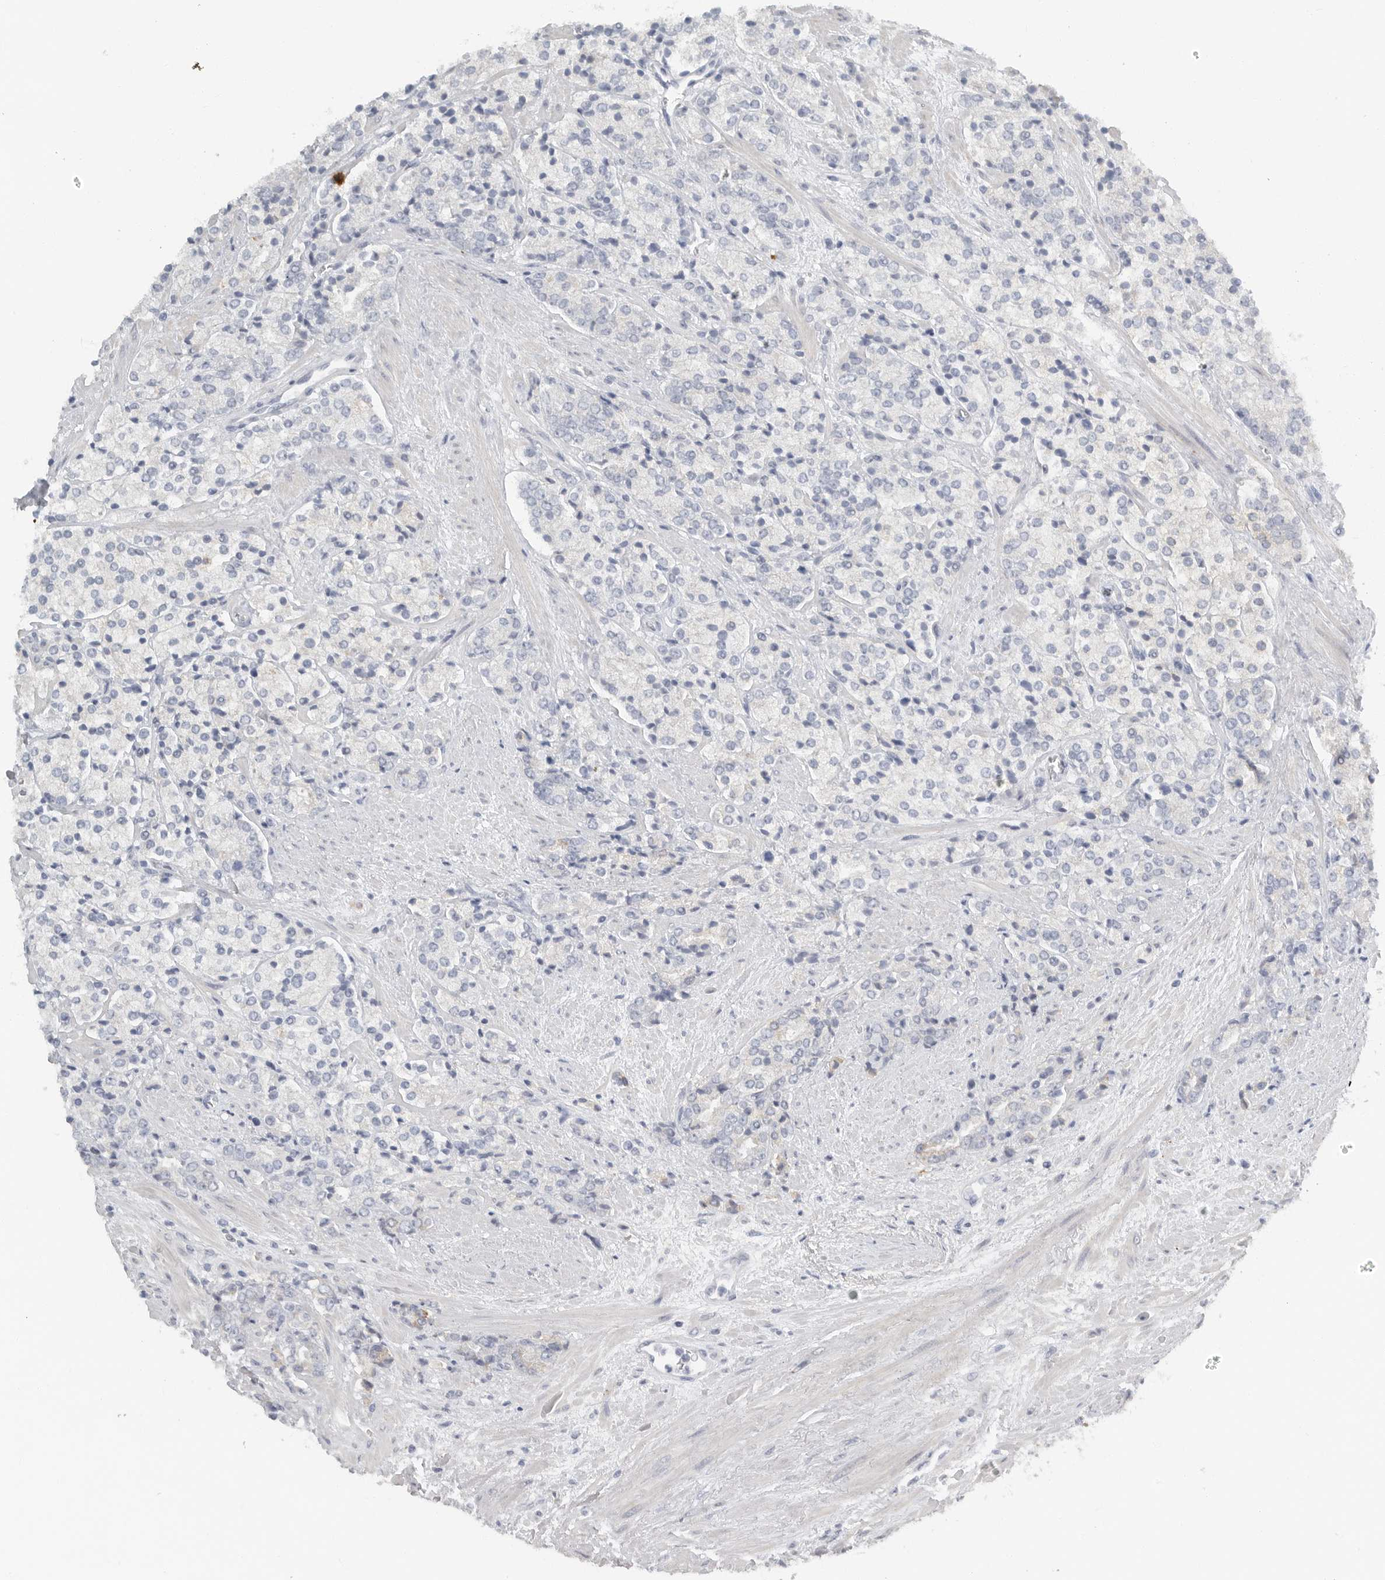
{"staining": {"intensity": "negative", "quantity": "none", "location": "none"}, "tissue": "prostate cancer", "cell_type": "Tumor cells", "image_type": "cancer", "snomed": [{"axis": "morphology", "description": "Adenocarcinoma, High grade"}, {"axis": "topography", "description": "Prostate"}], "caption": "Tumor cells are negative for brown protein staining in prostate cancer (high-grade adenocarcinoma).", "gene": "PAM", "patient": {"sex": "male", "age": 71}}